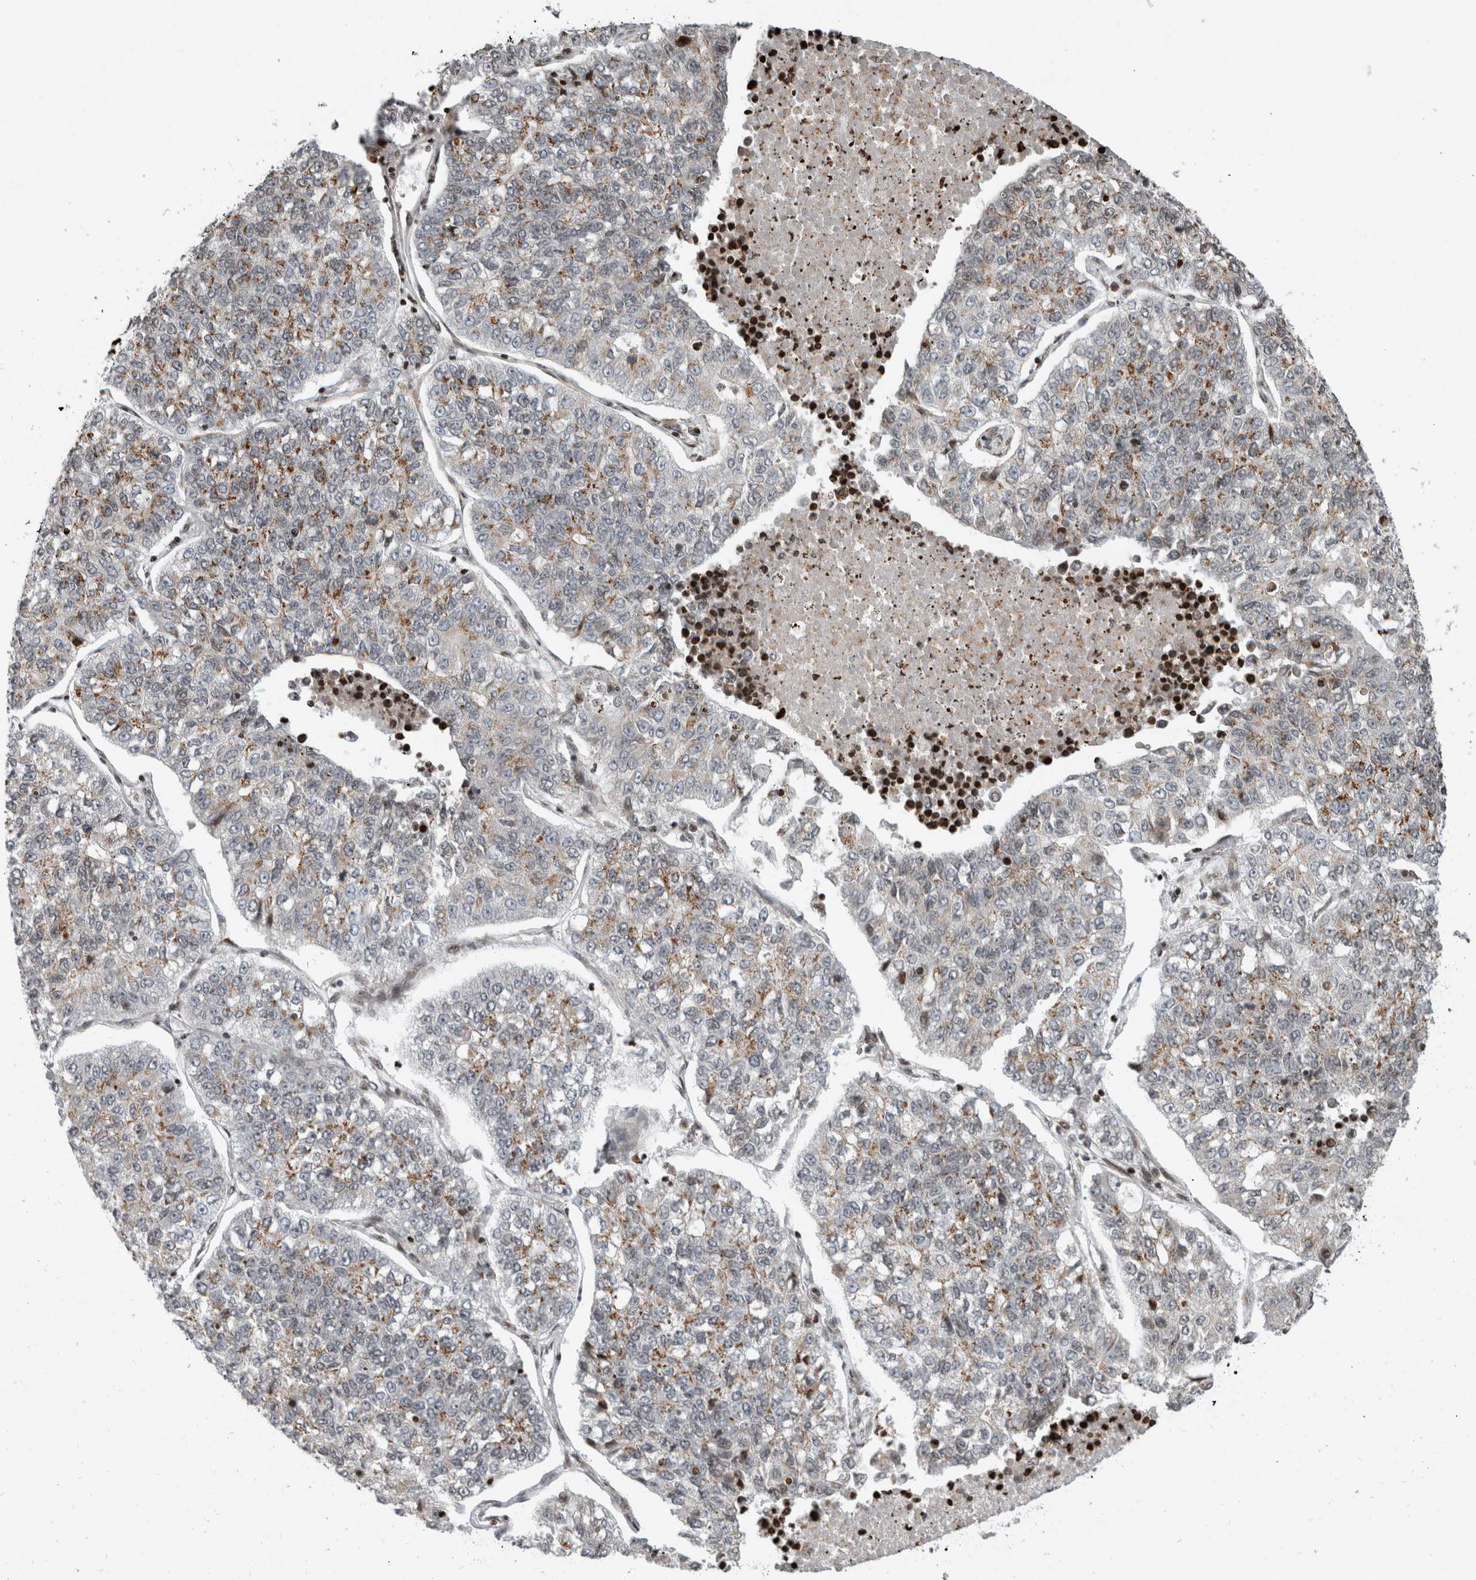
{"staining": {"intensity": "moderate", "quantity": "25%-75%", "location": "cytoplasmic/membranous"}, "tissue": "lung cancer", "cell_type": "Tumor cells", "image_type": "cancer", "snomed": [{"axis": "morphology", "description": "Adenocarcinoma, NOS"}, {"axis": "topography", "description": "Lung"}], "caption": "An image of human adenocarcinoma (lung) stained for a protein demonstrates moderate cytoplasmic/membranous brown staining in tumor cells.", "gene": "GINS4", "patient": {"sex": "male", "age": 49}}